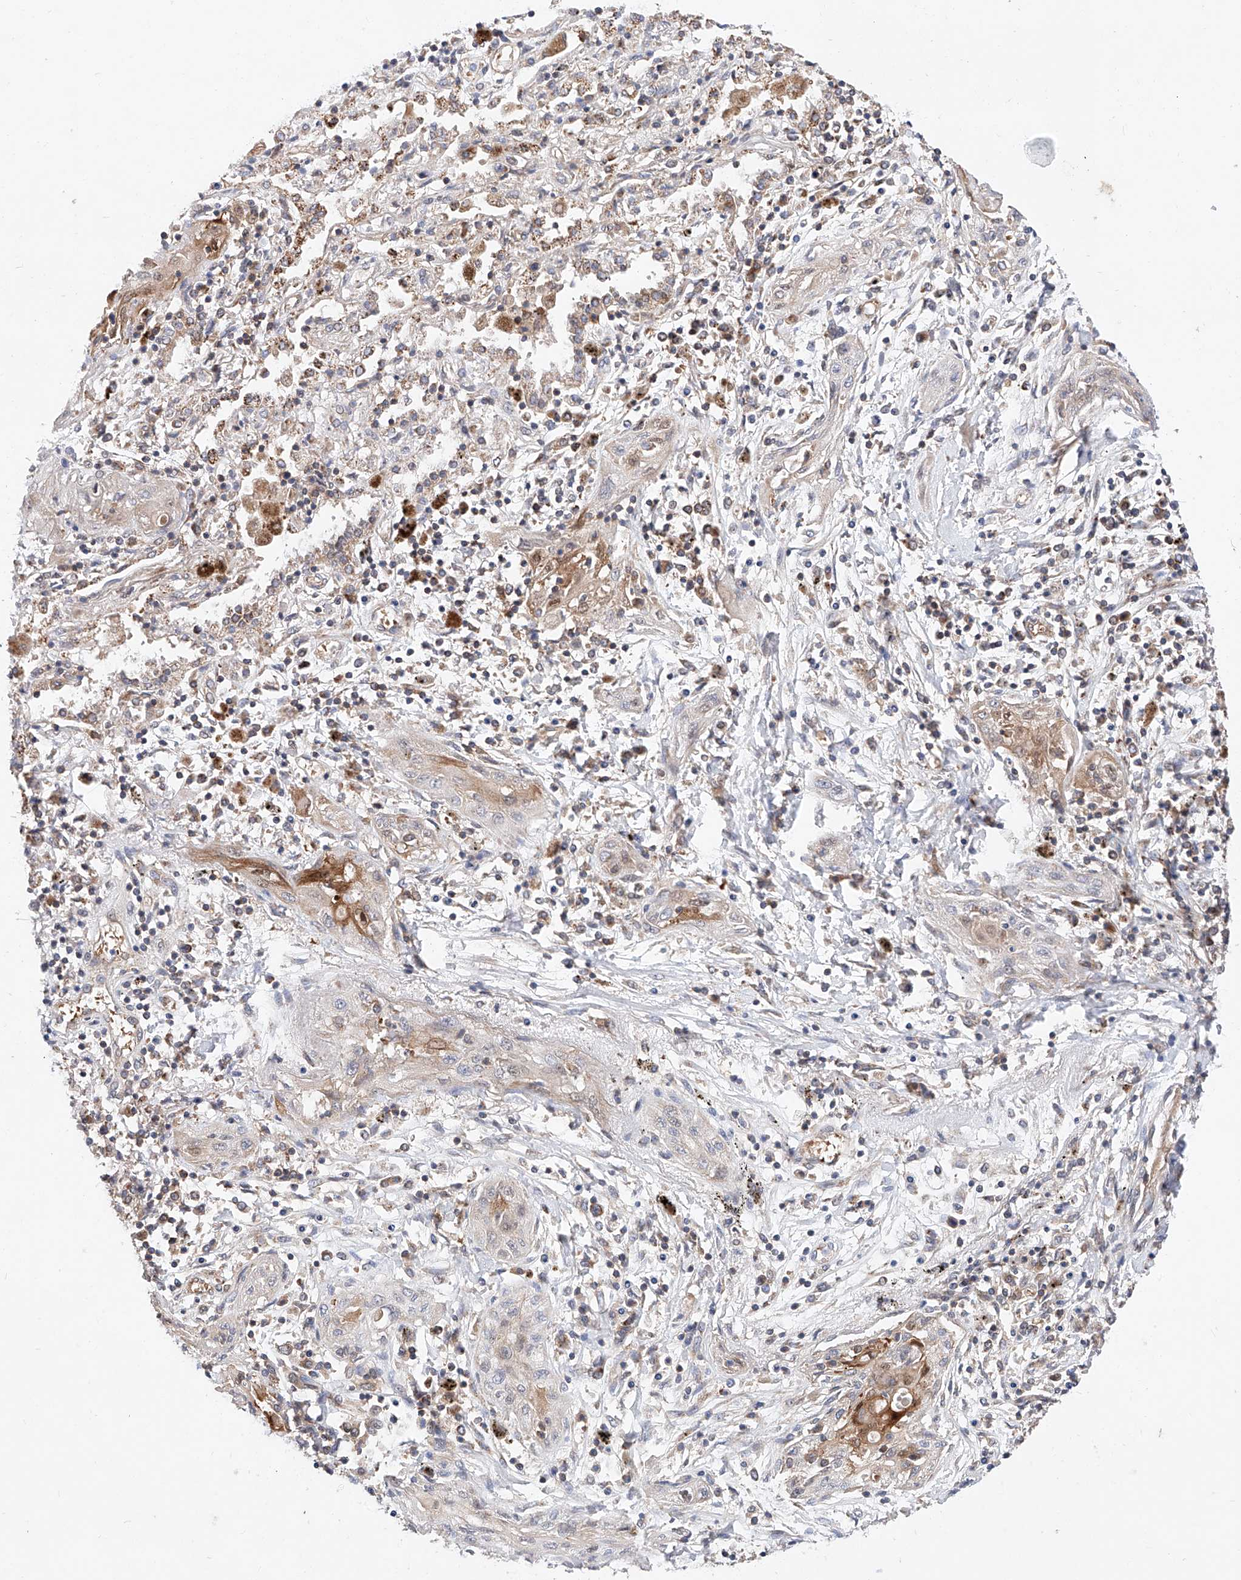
{"staining": {"intensity": "negative", "quantity": "none", "location": "none"}, "tissue": "lung cancer", "cell_type": "Tumor cells", "image_type": "cancer", "snomed": [{"axis": "morphology", "description": "Squamous cell carcinoma, NOS"}, {"axis": "topography", "description": "Lung"}], "caption": "Tumor cells are negative for protein expression in human lung cancer (squamous cell carcinoma).", "gene": "NR1D1", "patient": {"sex": "female", "age": 47}}